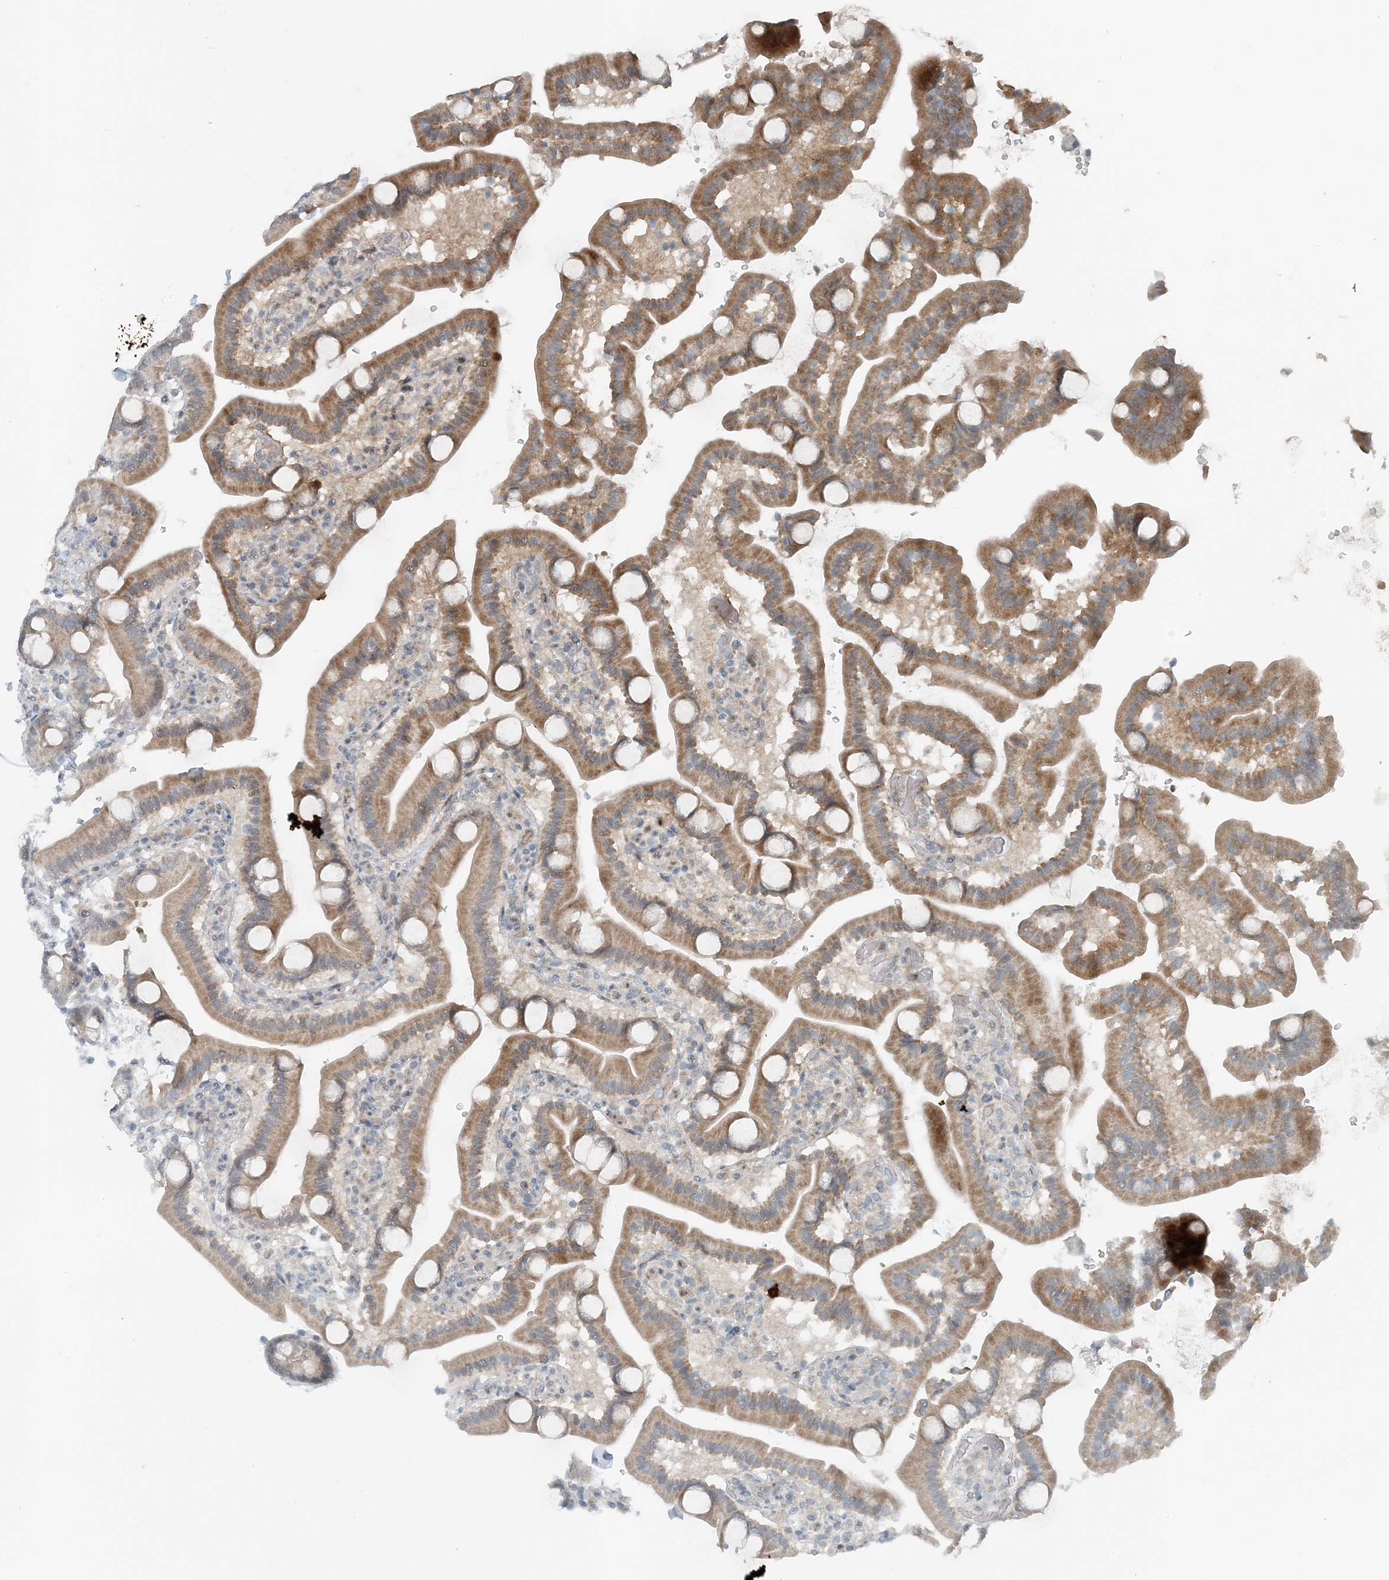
{"staining": {"intensity": "moderate", "quantity": ">75%", "location": "cytoplasmic/membranous"}, "tissue": "duodenum", "cell_type": "Glandular cells", "image_type": "normal", "snomed": [{"axis": "morphology", "description": "Normal tissue, NOS"}, {"axis": "topography", "description": "Duodenum"}], "caption": "A micrograph showing moderate cytoplasmic/membranous staining in about >75% of glandular cells in normal duodenum, as visualized by brown immunohistochemical staining.", "gene": "MITD1", "patient": {"sex": "male", "age": 55}}